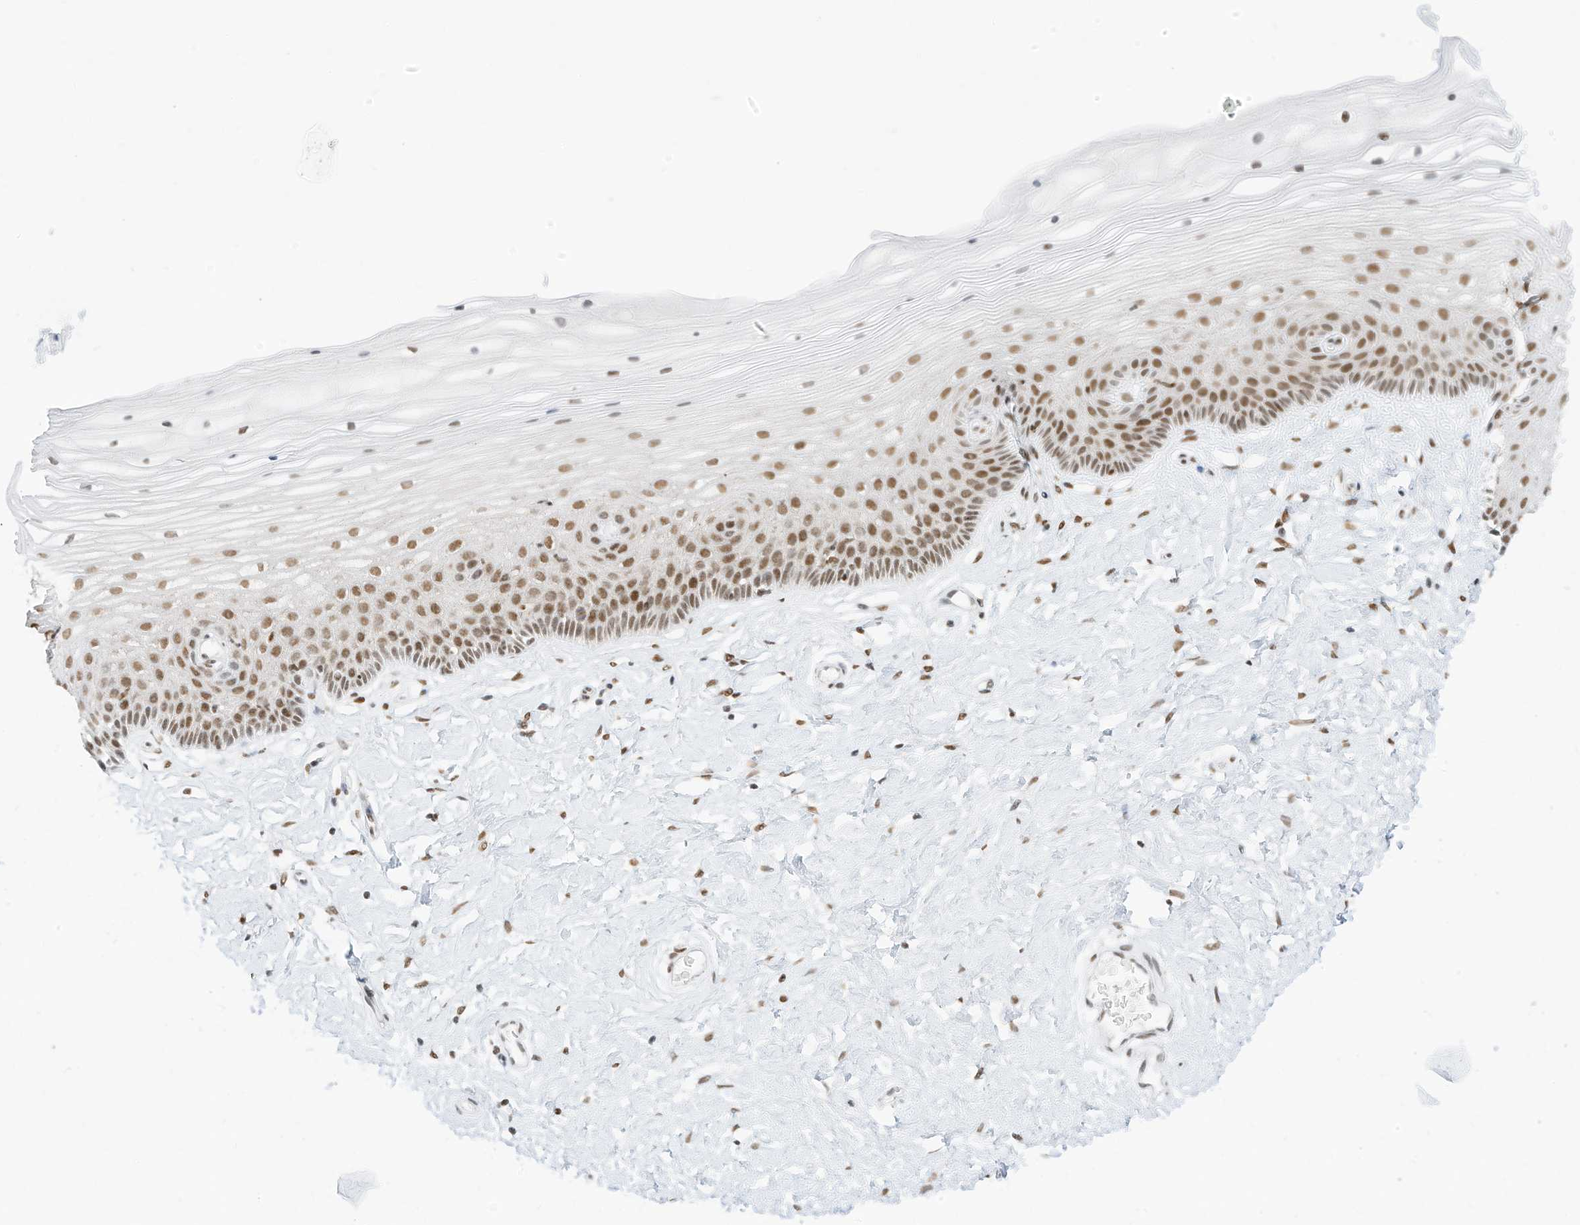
{"staining": {"intensity": "moderate", "quantity": ">75%", "location": "nuclear"}, "tissue": "vagina", "cell_type": "Squamous epithelial cells", "image_type": "normal", "snomed": [{"axis": "morphology", "description": "Normal tissue, NOS"}, {"axis": "topography", "description": "Vagina"}, {"axis": "topography", "description": "Cervix"}], "caption": "The photomicrograph demonstrates immunohistochemical staining of benign vagina. There is moderate nuclear expression is appreciated in about >75% of squamous epithelial cells. The protein of interest is shown in brown color, while the nuclei are stained blue.", "gene": "SMARCA2", "patient": {"sex": "female", "age": 40}}